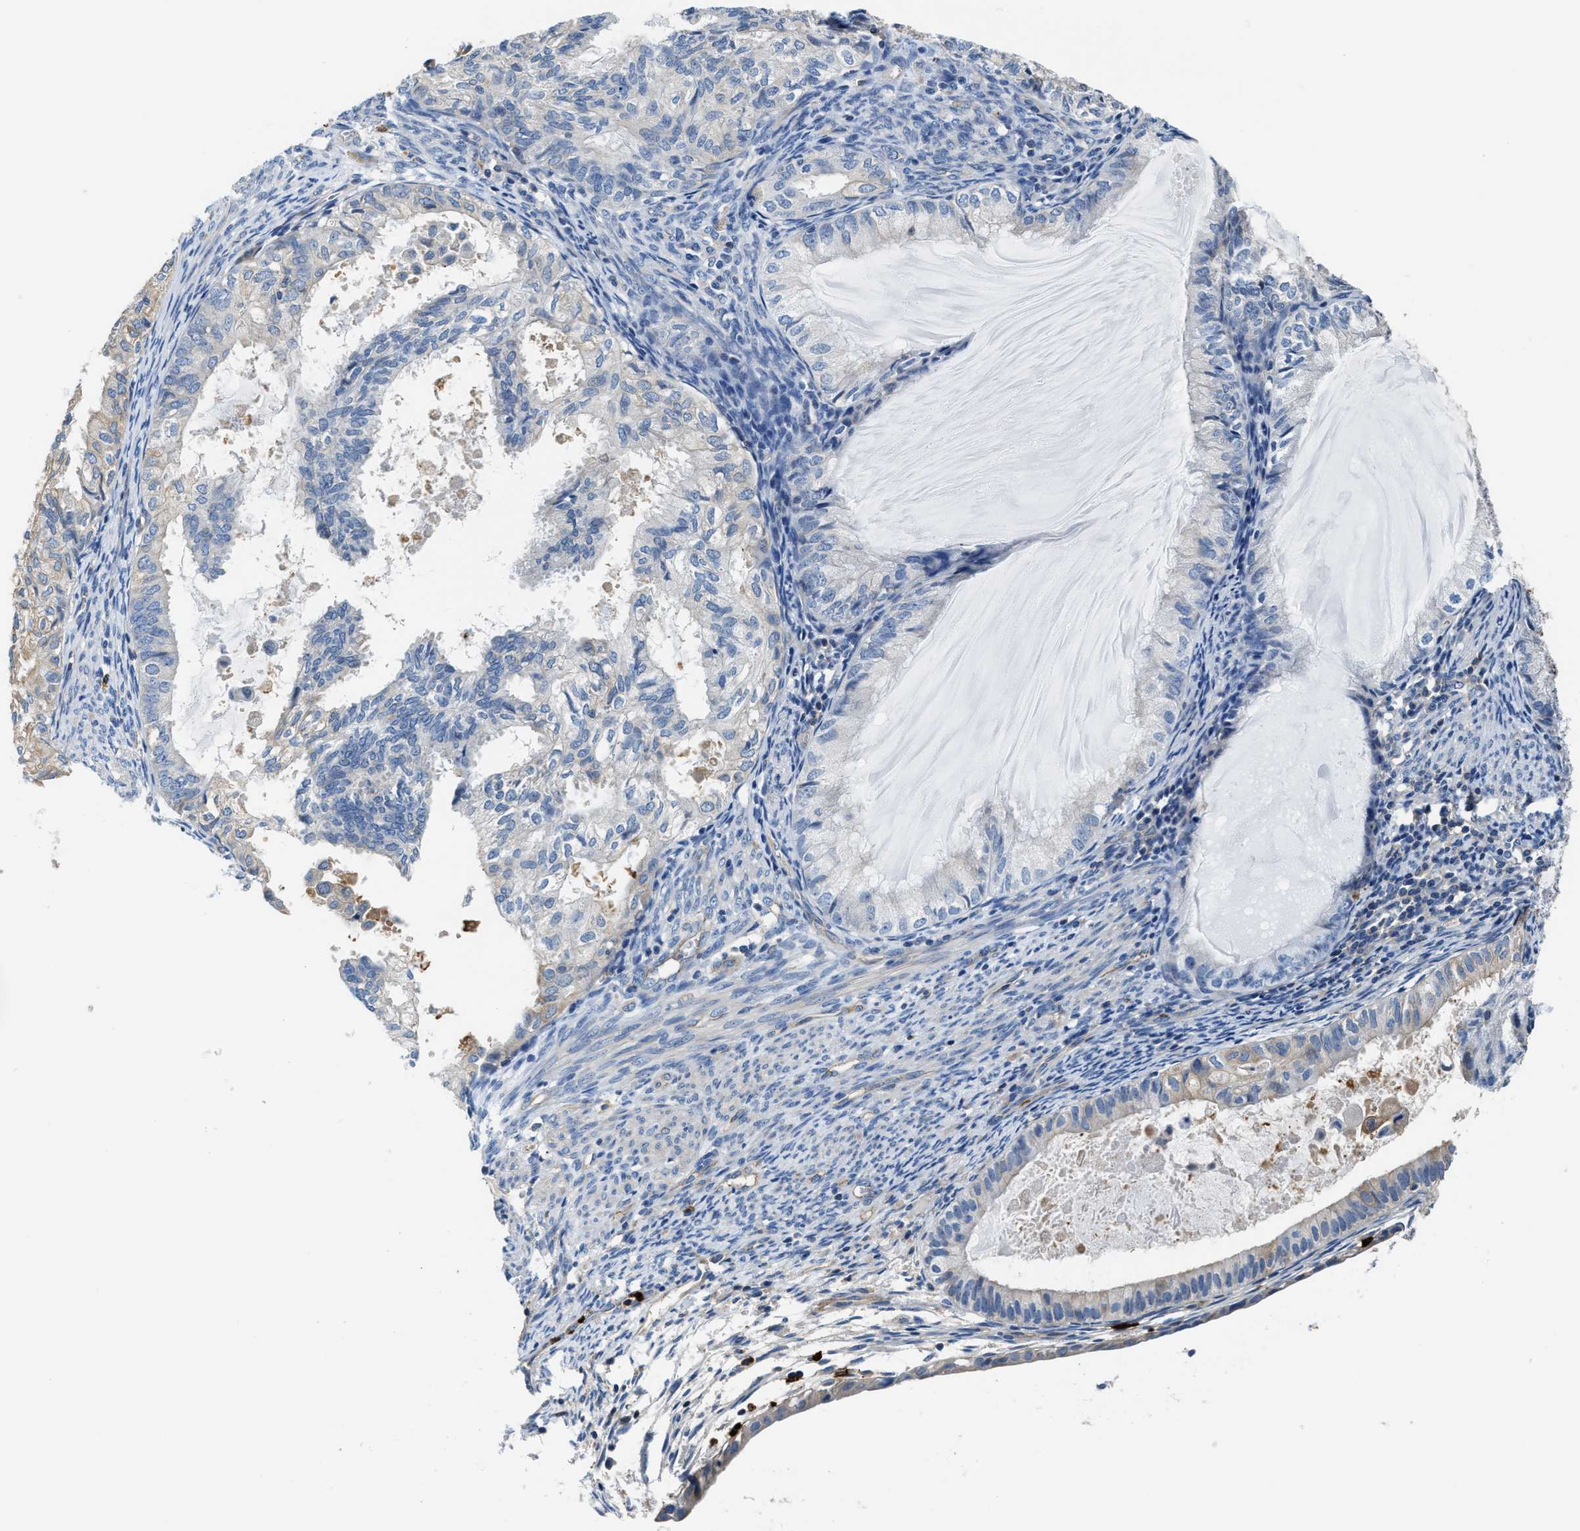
{"staining": {"intensity": "negative", "quantity": "none", "location": "none"}, "tissue": "cervical cancer", "cell_type": "Tumor cells", "image_type": "cancer", "snomed": [{"axis": "morphology", "description": "Normal tissue, NOS"}, {"axis": "morphology", "description": "Adenocarcinoma, NOS"}, {"axis": "topography", "description": "Cervix"}, {"axis": "topography", "description": "Endometrium"}], "caption": "A high-resolution histopathology image shows immunohistochemistry staining of cervical cancer, which displays no significant expression in tumor cells.", "gene": "TRAF6", "patient": {"sex": "female", "age": 86}}